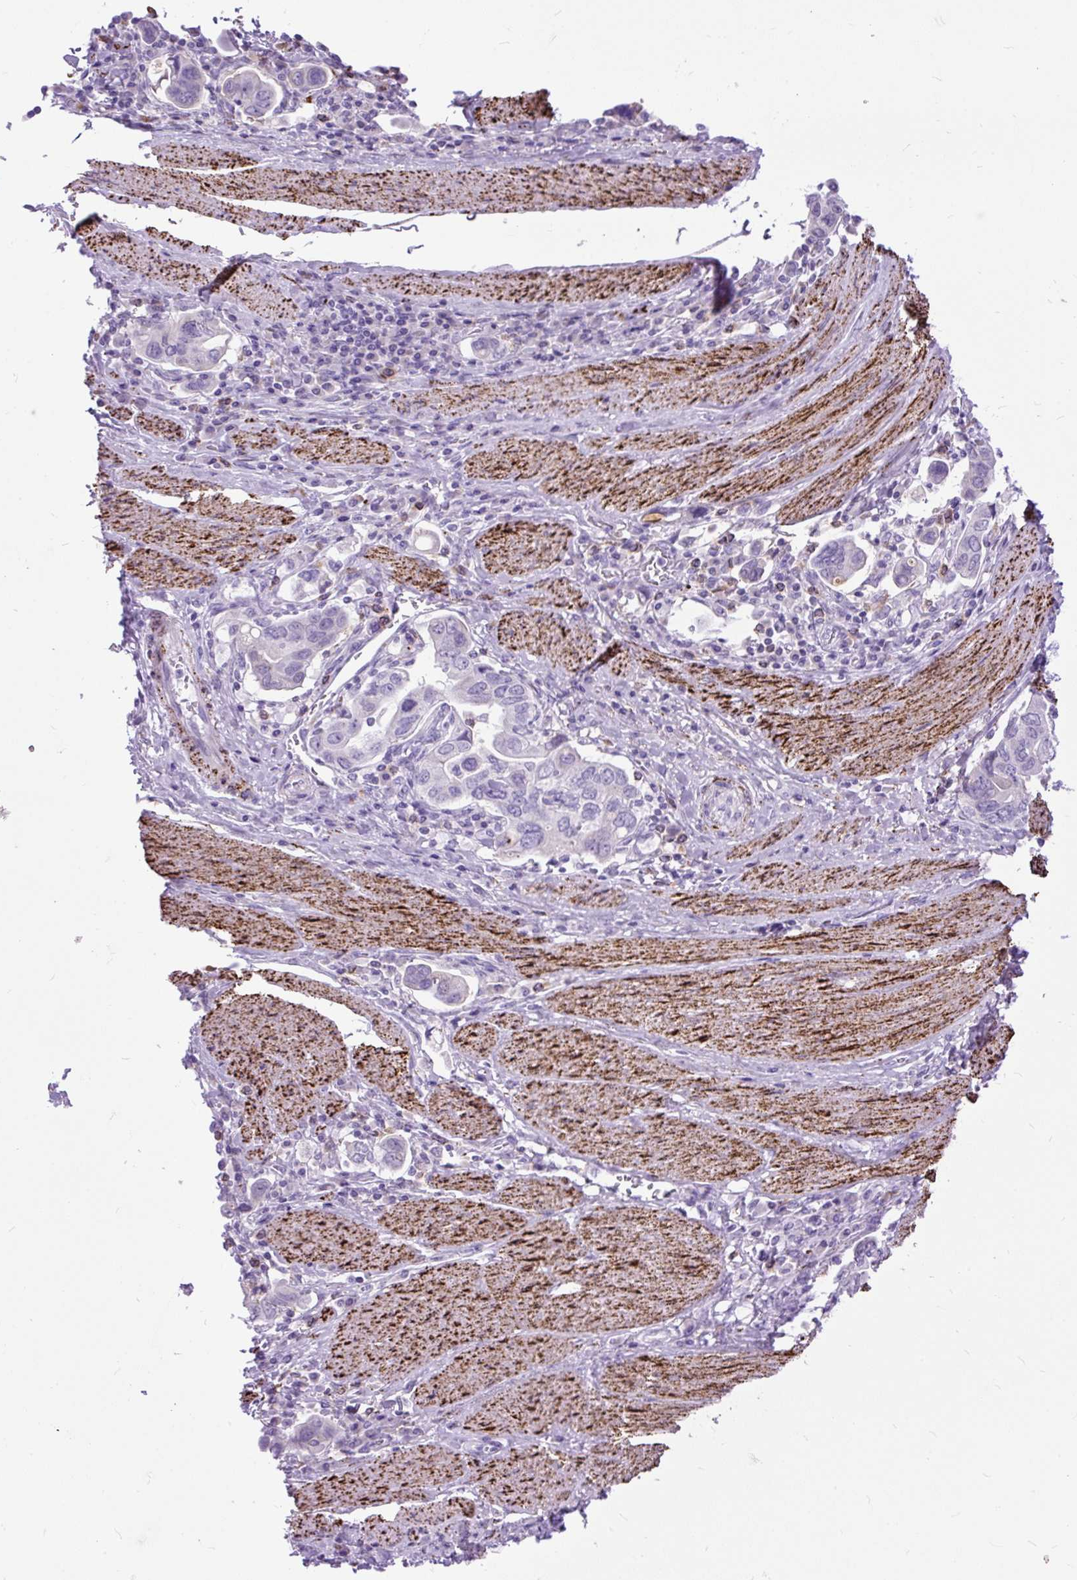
{"staining": {"intensity": "negative", "quantity": "none", "location": "none"}, "tissue": "stomach cancer", "cell_type": "Tumor cells", "image_type": "cancer", "snomed": [{"axis": "morphology", "description": "Adenocarcinoma, NOS"}, {"axis": "topography", "description": "Stomach, upper"}, {"axis": "topography", "description": "Stomach"}], "caption": "This is a histopathology image of immunohistochemistry (IHC) staining of stomach adenocarcinoma, which shows no positivity in tumor cells. Nuclei are stained in blue.", "gene": "ZNF256", "patient": {"sex": "male", "age": 62}}